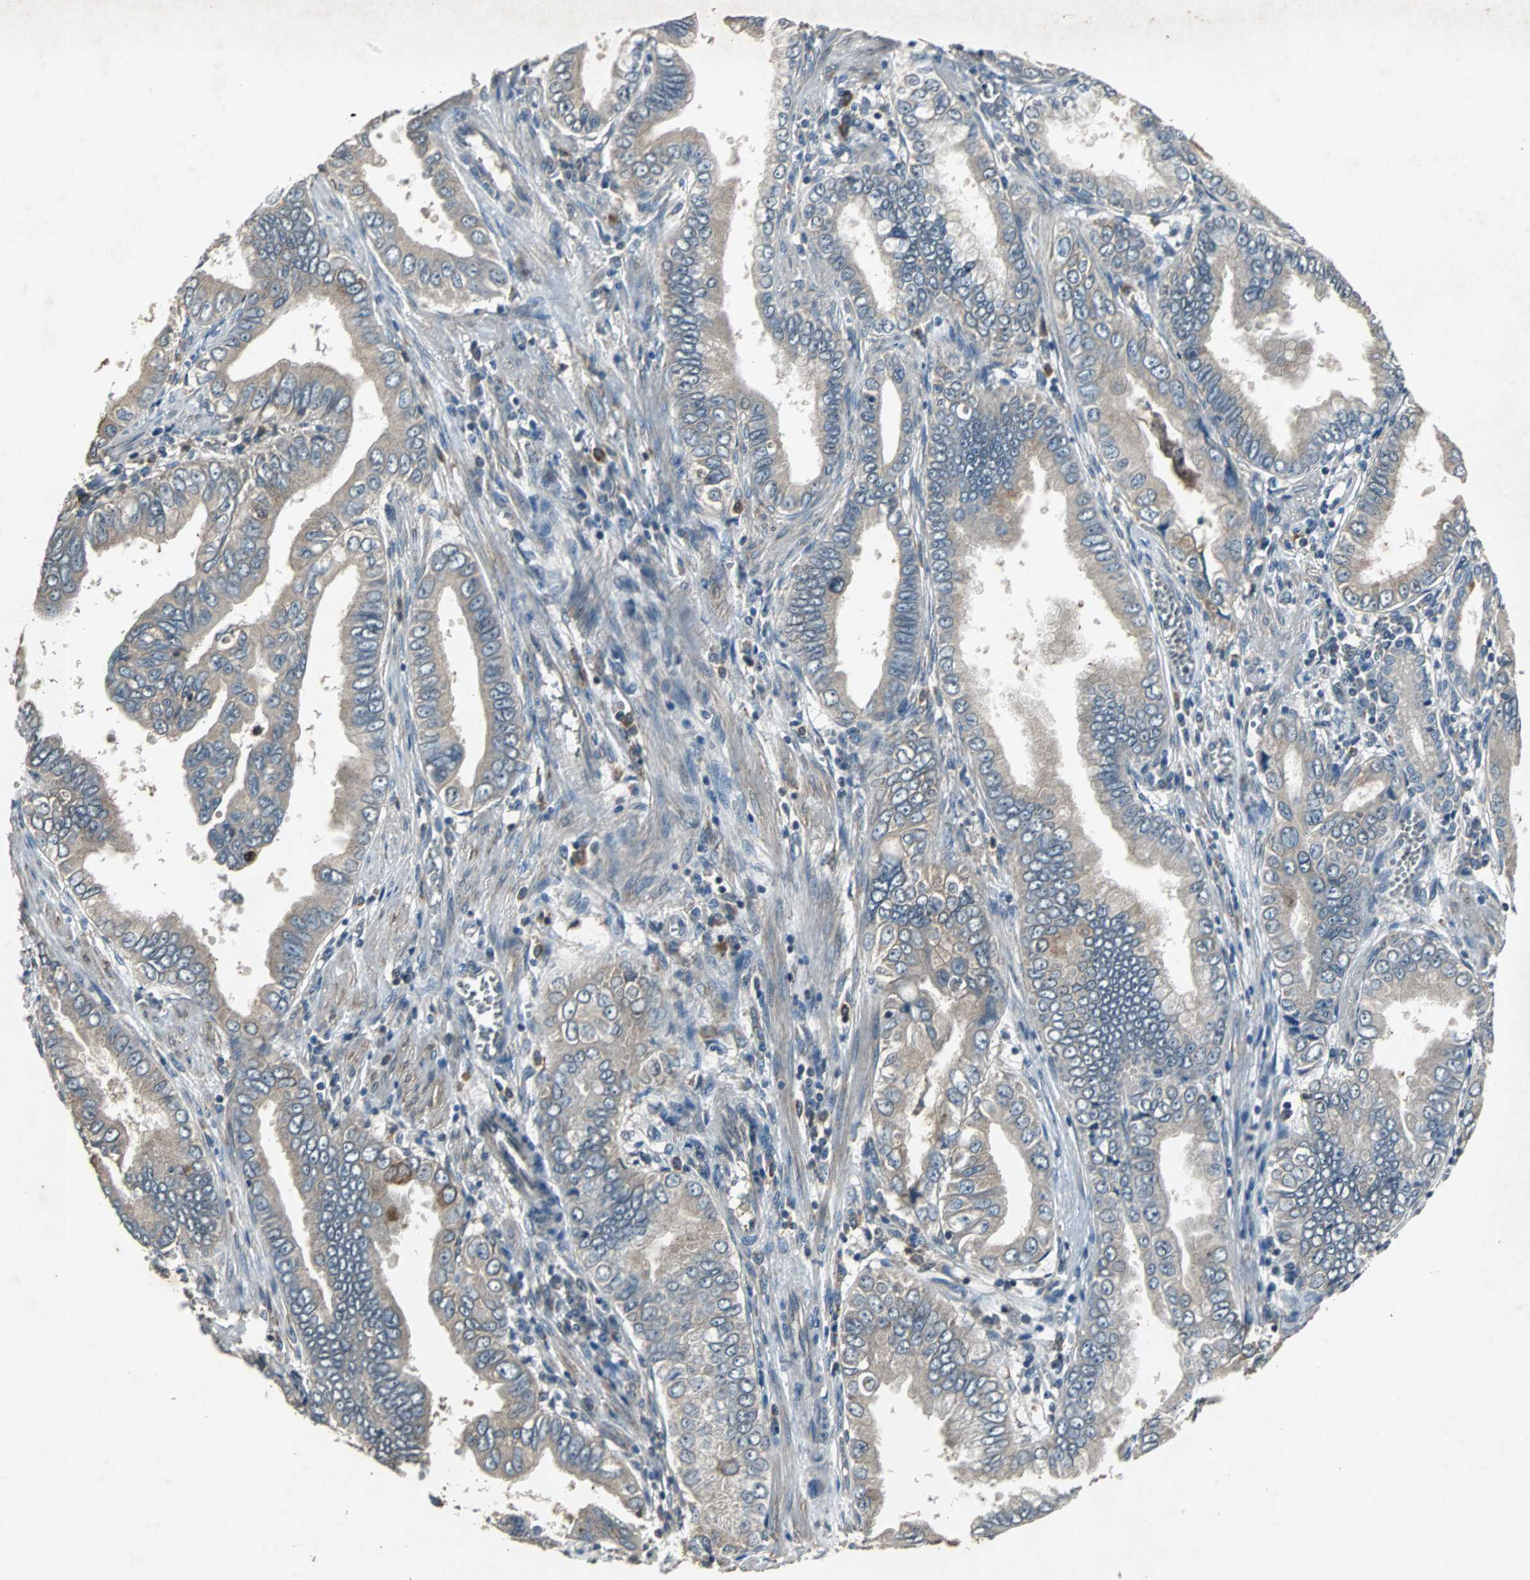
{"staining": {"intensity": "weak", "quantity": ">75%", "location": "cytoplasmic/membranous"}, "tissue": "pancreatic cancer", "cell_type": "Tumor cells", "image_type": "cancer", "snomed": [{"axis": "morphology", "description": "Normal tissue, NOS"}, {"axis": "topography", "description": "Lymph node"}], "caption": "Protein expression analysis of pancreatic cancer shows weak cytoplasmic/membranous positivity in about >75% of tumor cells. The protein of interest is shown in brown color, while the nuclei are stained blue.", "gene": "SOS1", "patient": {"sex": "male", "age": 50}}